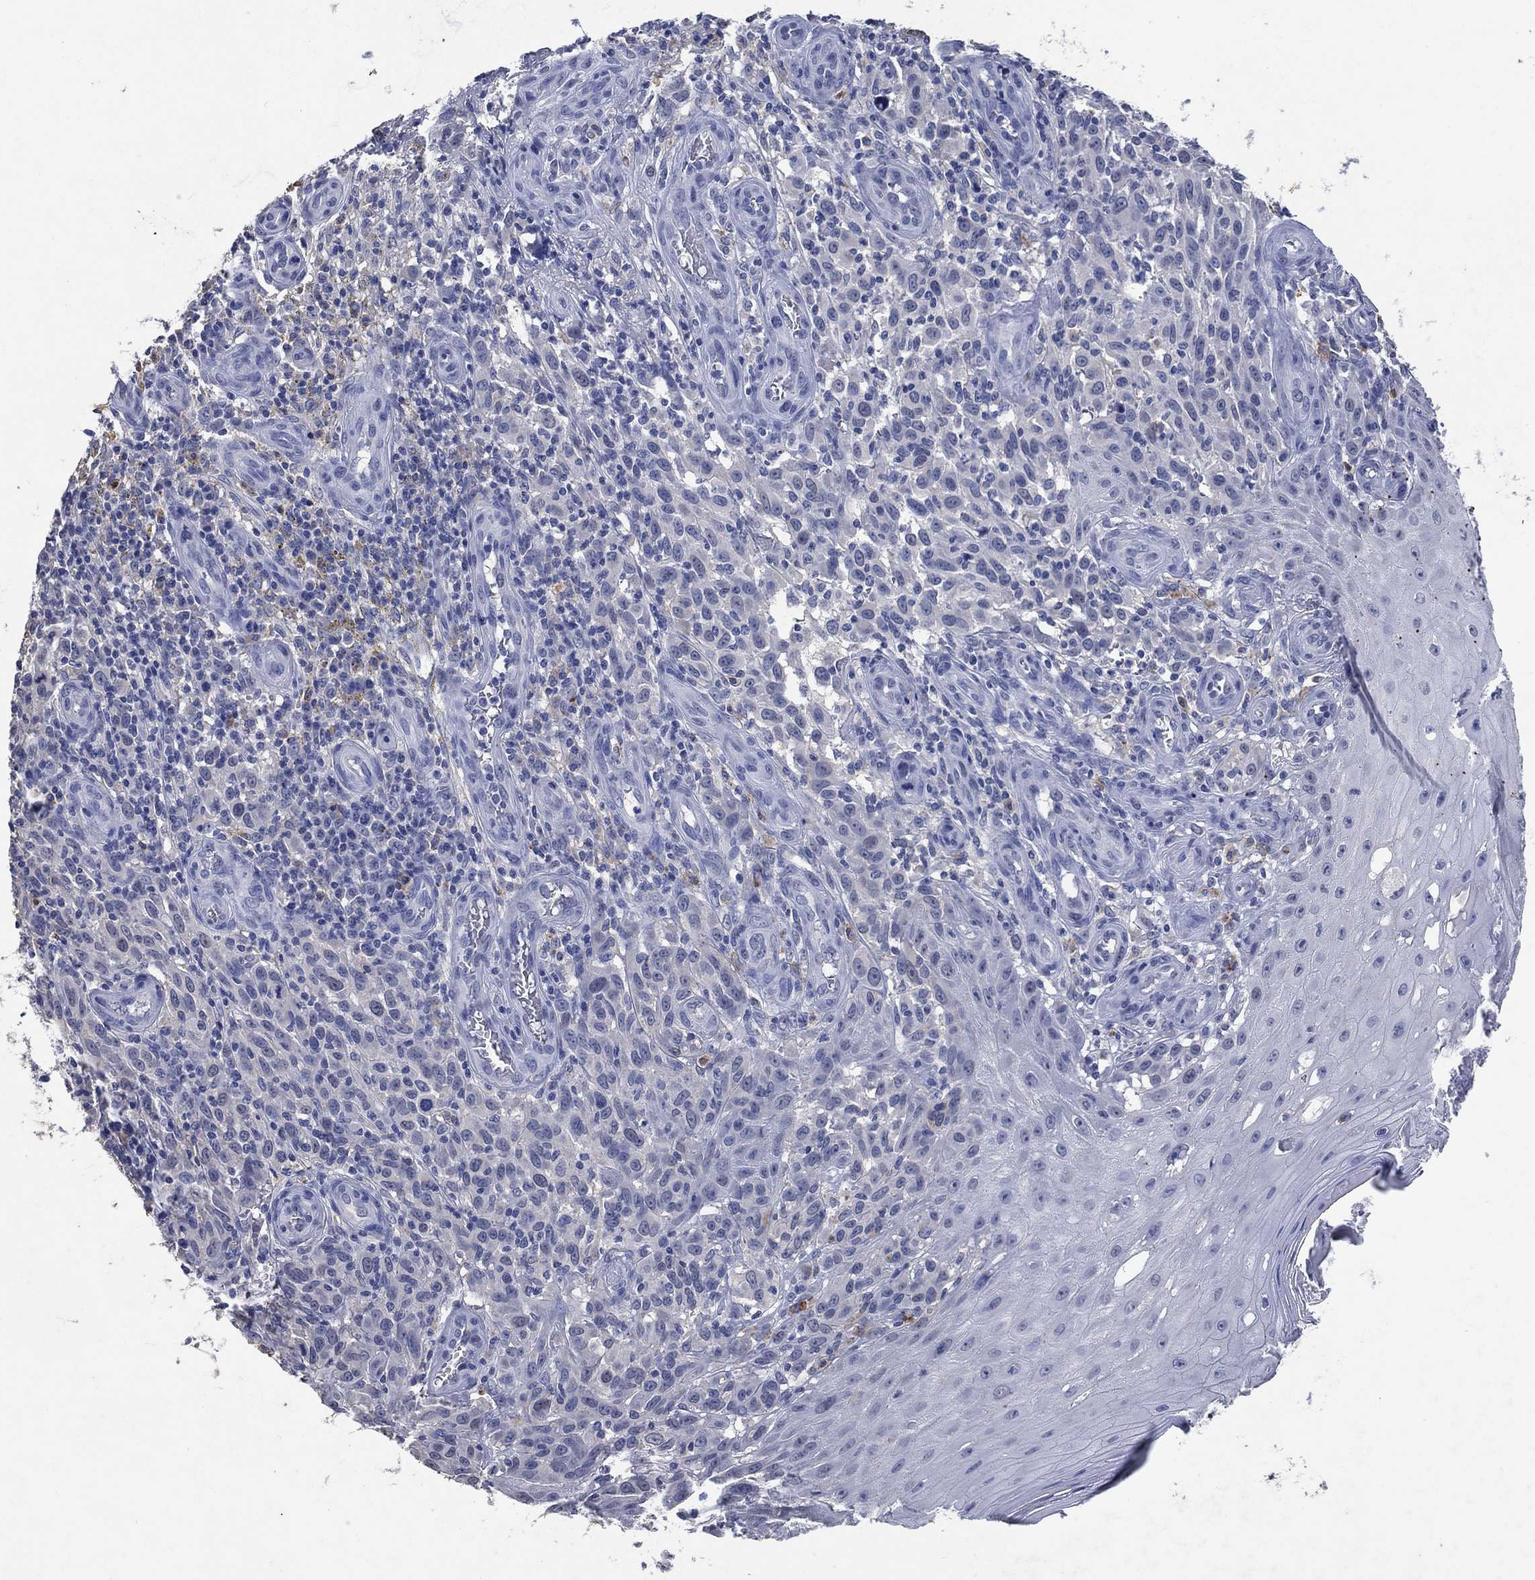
{"staining": {"intensity": "negative", "quantity": "none", "location": "none"}, "tissue": "melanoma", "cell_type": "Tumor cells", "image_type": "cancer", "snomed": [{"axis": "morphology", "description": "Malignant melanoma, NOS"}, {"axis": "topography", "description": "Skin"}], "caption": "This is an immunohistochemistry (IHC) image of malignant melanoma. There is no expression in tumor cells.", "gene": "FSCN2", "patient": {"sex": "female", "age": 53}}